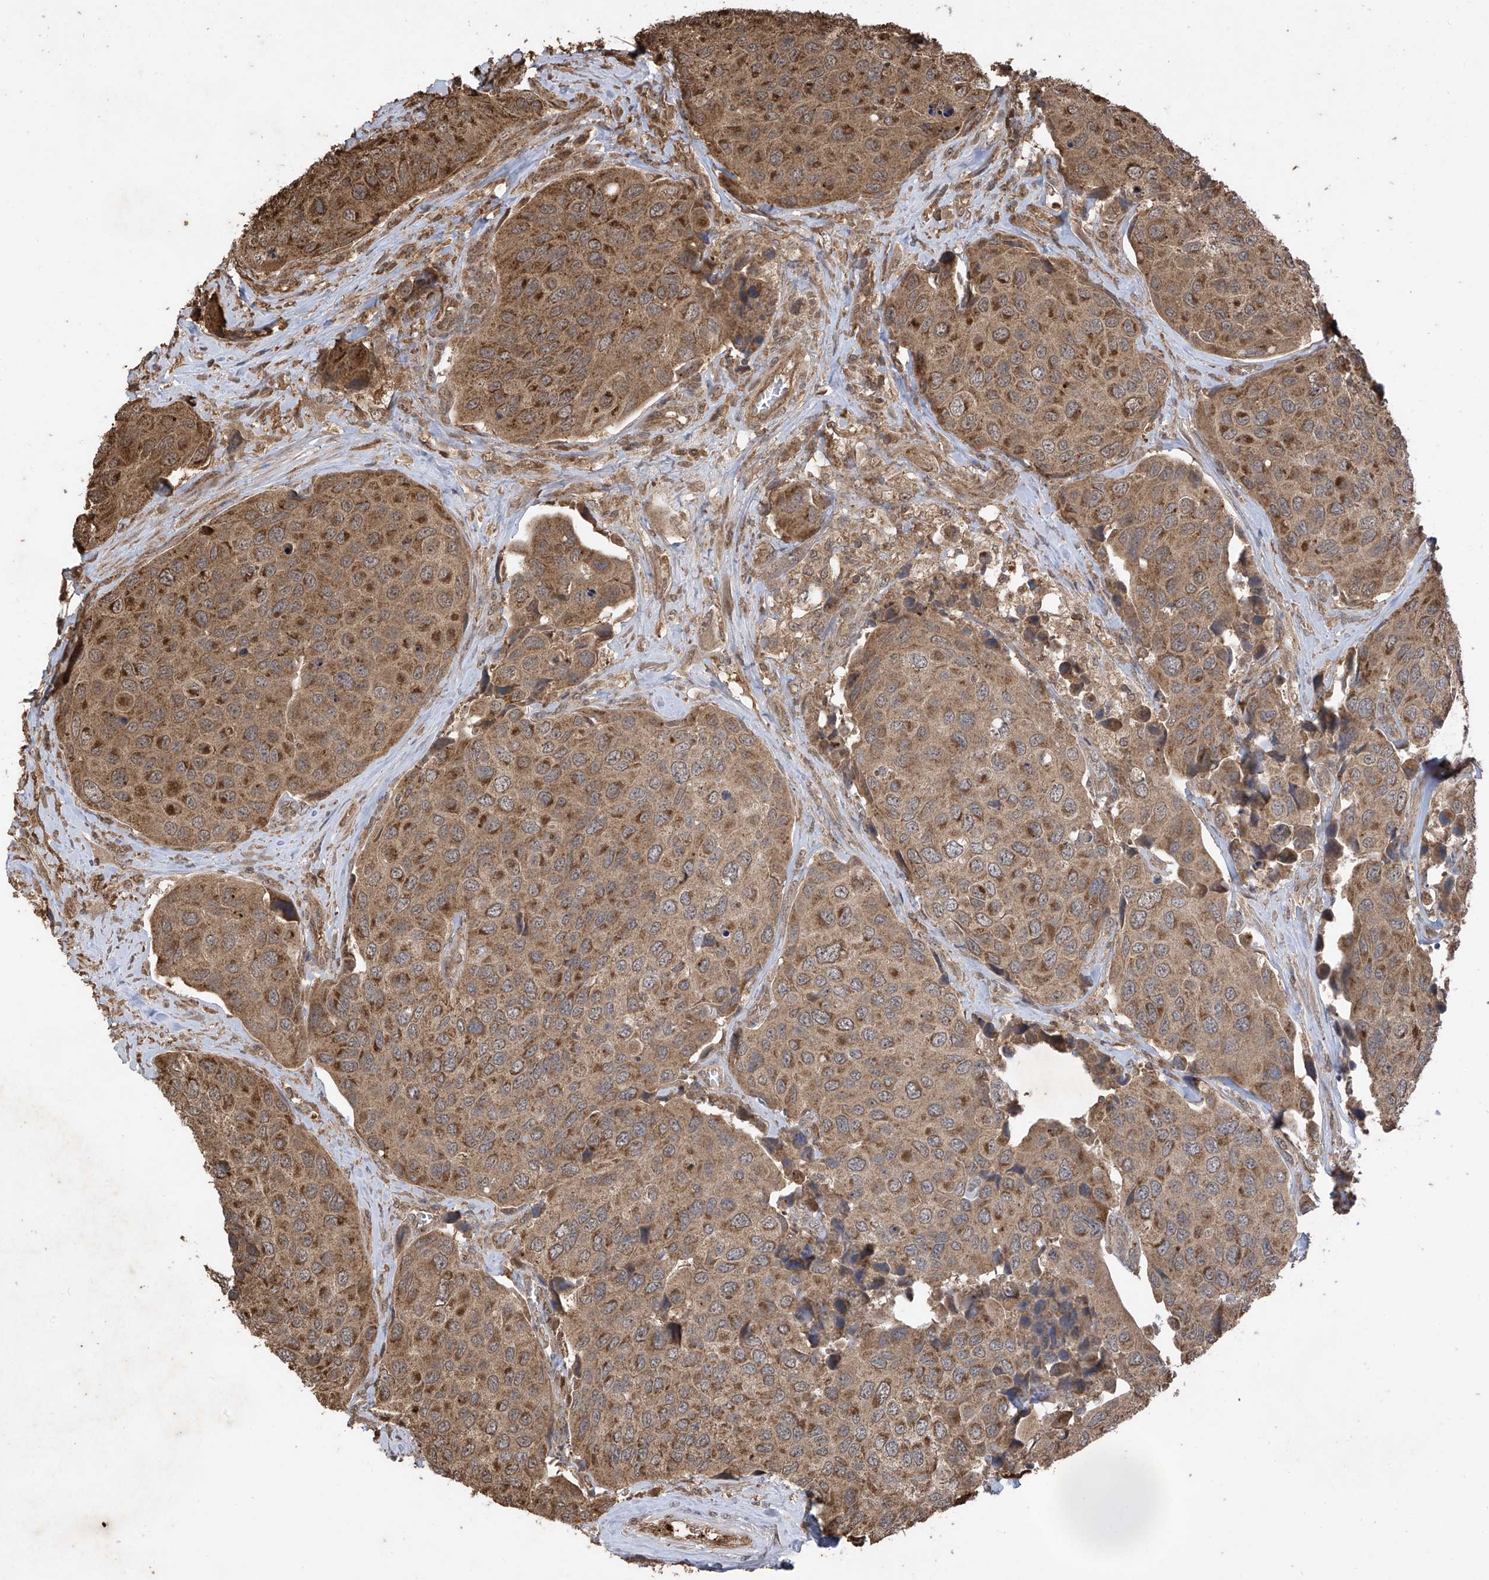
{"staining": {"intensity": "moderate", "quantity": ">75%", "location": "cytoplasmic/membranous"}, "tissue": "urothelial cancer", "cell_type": "Tumor cells", "image_type": "cancer", "snomed": [{"axis": "morphology", "description": "Urothelial carcinoma, High grade"}, {"axis": "topography", "description": "Urinary bladder"}], "caption": "Human urothelial cancer stained with a brown dye demonstrates moderate cytoplasmic/membranous positive positivity in about >75% of tumor cells.", "gene": "PNPT1", "patient": {"sex": "male", "age": 74}}